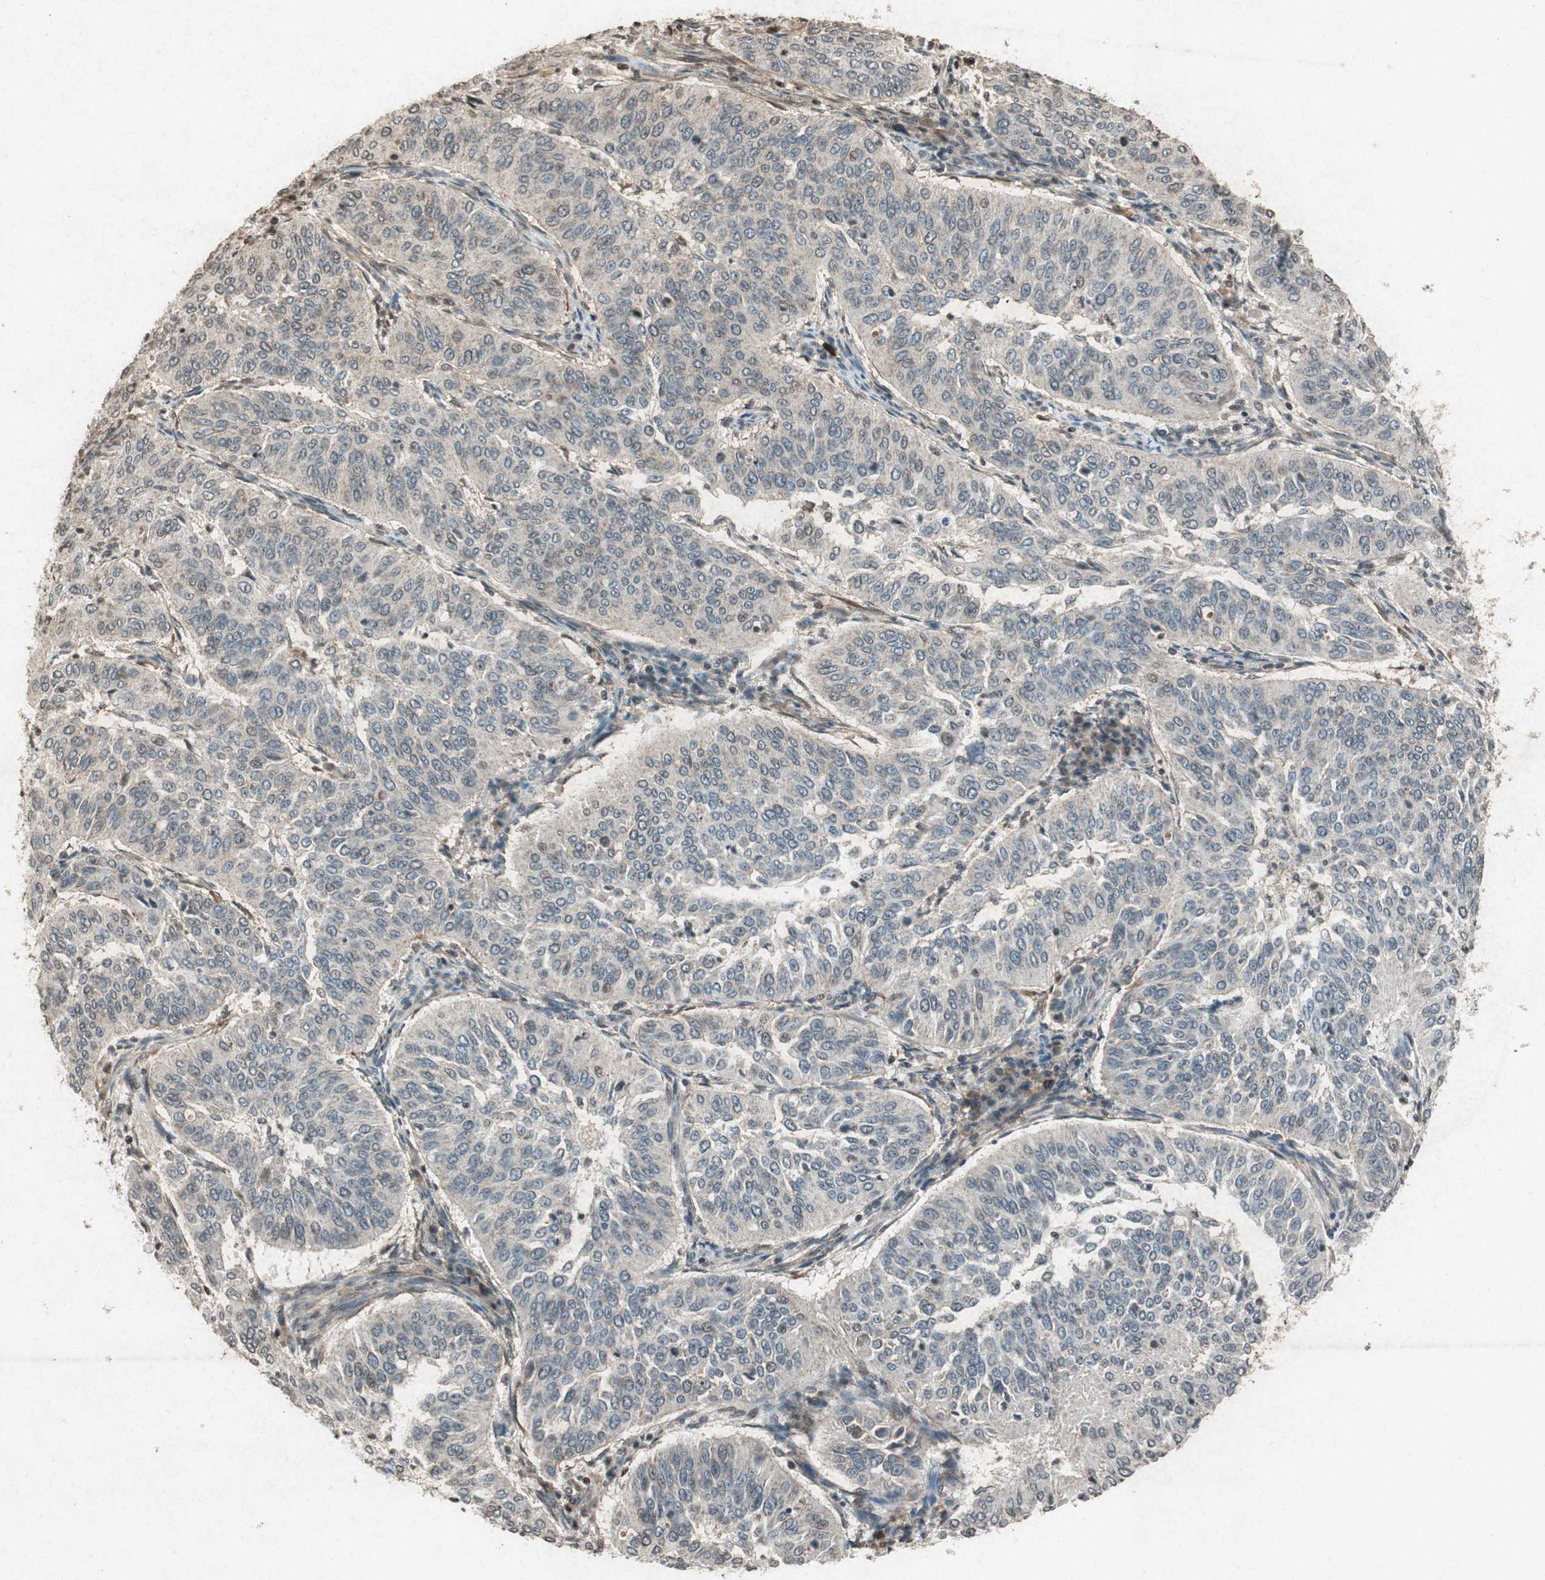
{"staining": {"intensity": "negative", "quantity": "none", "location": "none"}, "tissue": "cervical cancer", "cell_type": "Tumor cells", "image_type": "cancer", "snomed": [{"axis": "morphology", "description": "Normal tissue, NOS"}, {"axis": "morphology", "description": "Squamous cell carcinoma, NOS"}, {"axis": "topography", "description": "Cervix"}], "caption": "The IHC image has no significant staining in tumor cells of cervical squamous cell carcinoma tissue.", "gene": "PRKG1", "patient": {"sex": "female", "age": 39}}